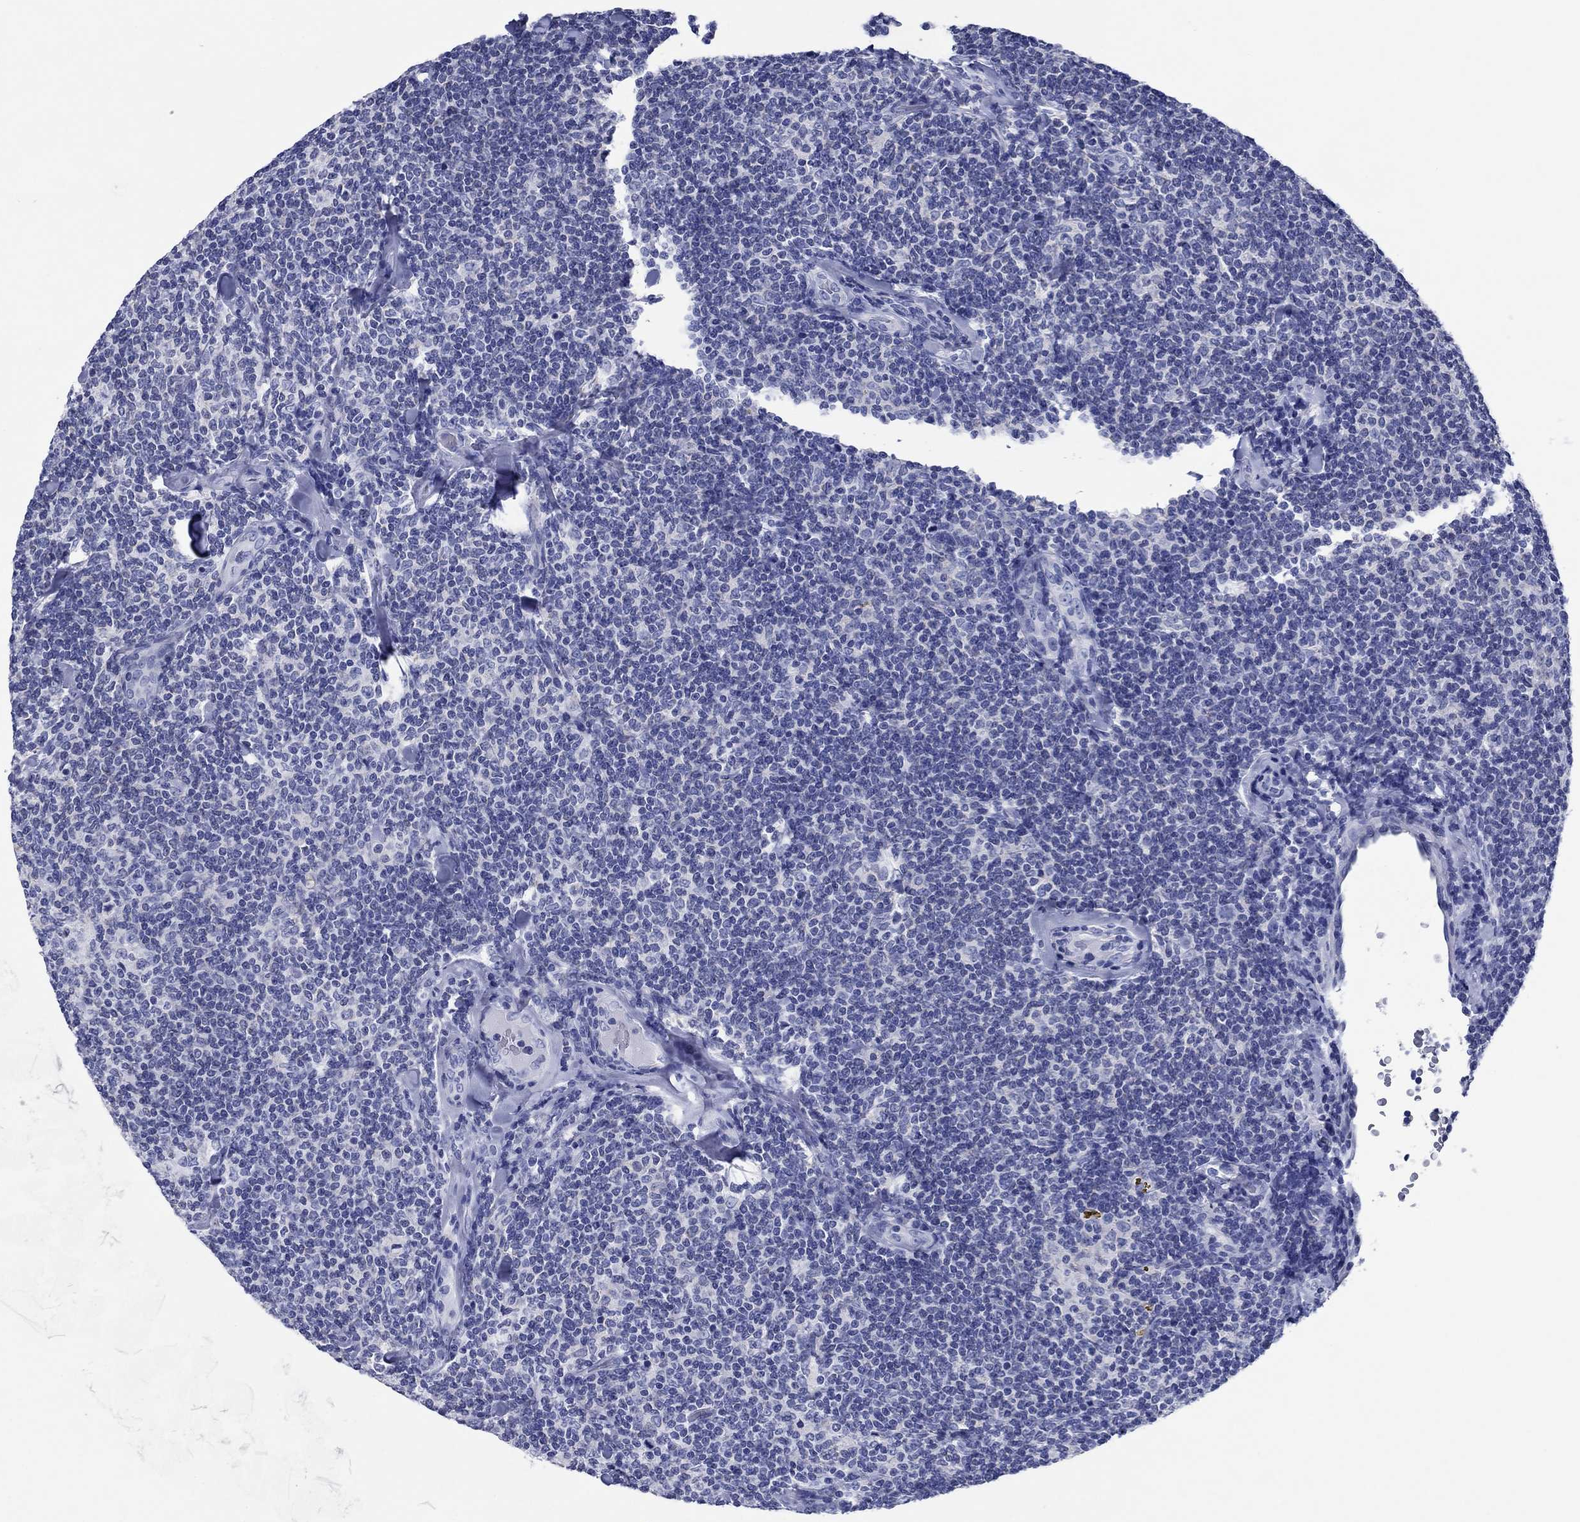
{"staining": {"intensity": "negative", "quantity": "none", "location": "none"}, "tissue": "lymphoma", "cell_type": "Tumor cells", "image_type": "cancer", "snomed": [{"axis": "morphology", "description": "Malignant lymphoma, non-Hodgkin's type, Low grade"}, {"axis": "topography", "description": "Lymph node"}], "caption": "Immunohistochemistry (IHC) of human low-grade malignant lymphoma, non-Hodgkin's type displays no positivity in tumor cells.", "gene": "HCRT", "patient": {"sex": "female", "age": 56}}